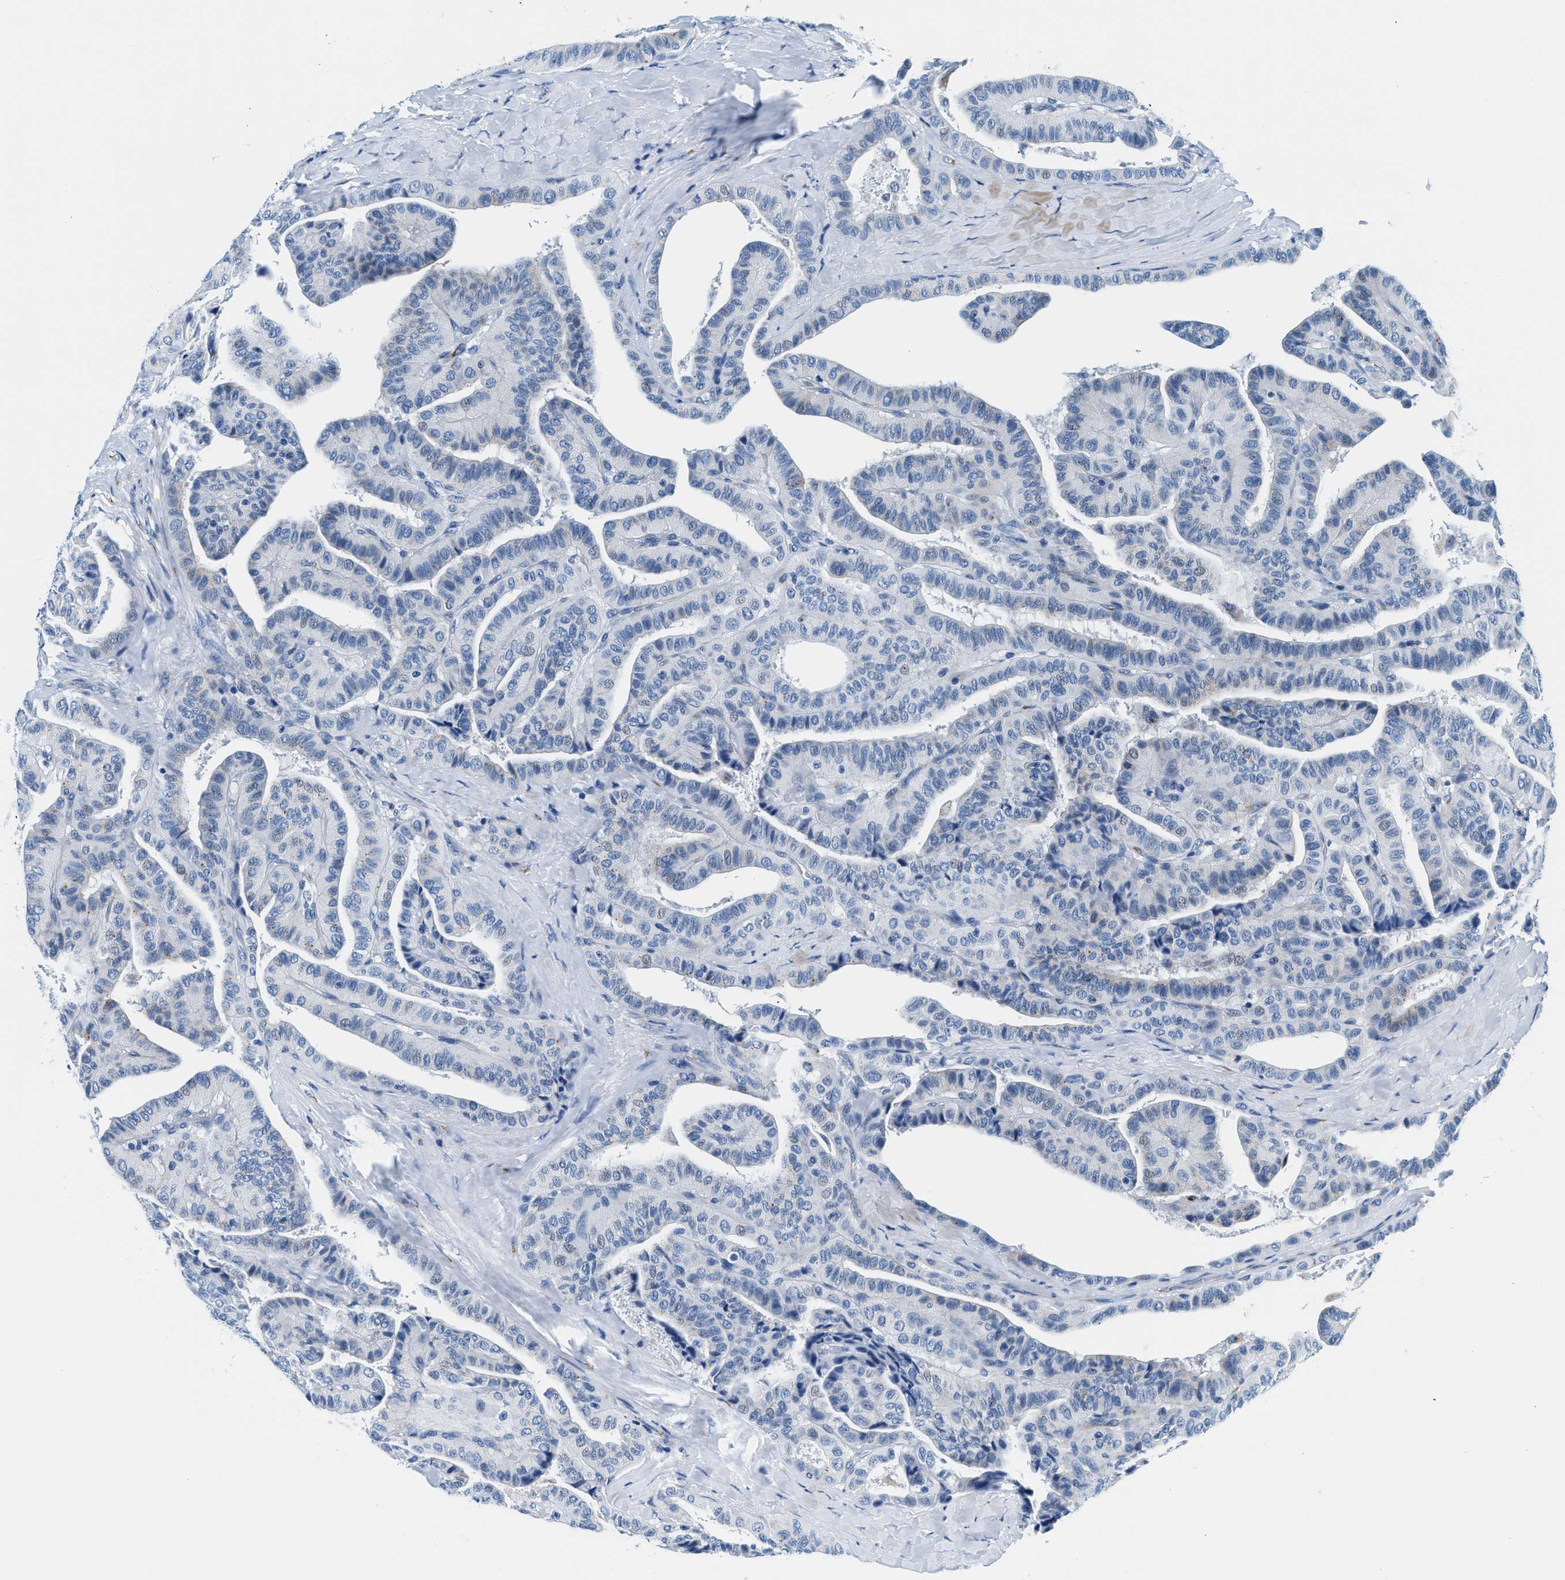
{"staining": {"intensity": "negative", "quantity": "none", "location": "none"}, "tissue": "thyroid cancer", "cell_type": "Tumor cells", "image_type": "cancer", "snomed": [{"axis": "morphology", "description": "Papillary adenocarcinoma, NOS"}, {"axis": "topography", "description": "Thyroid gland"}], "caption": "This is an immunohistochemistry micrograph of human papillary adenocarcinoma (thyroid). There is no expression in tumor cells.", "gene": "VPS53", "patient": {"sex": "male", "age": 77}}